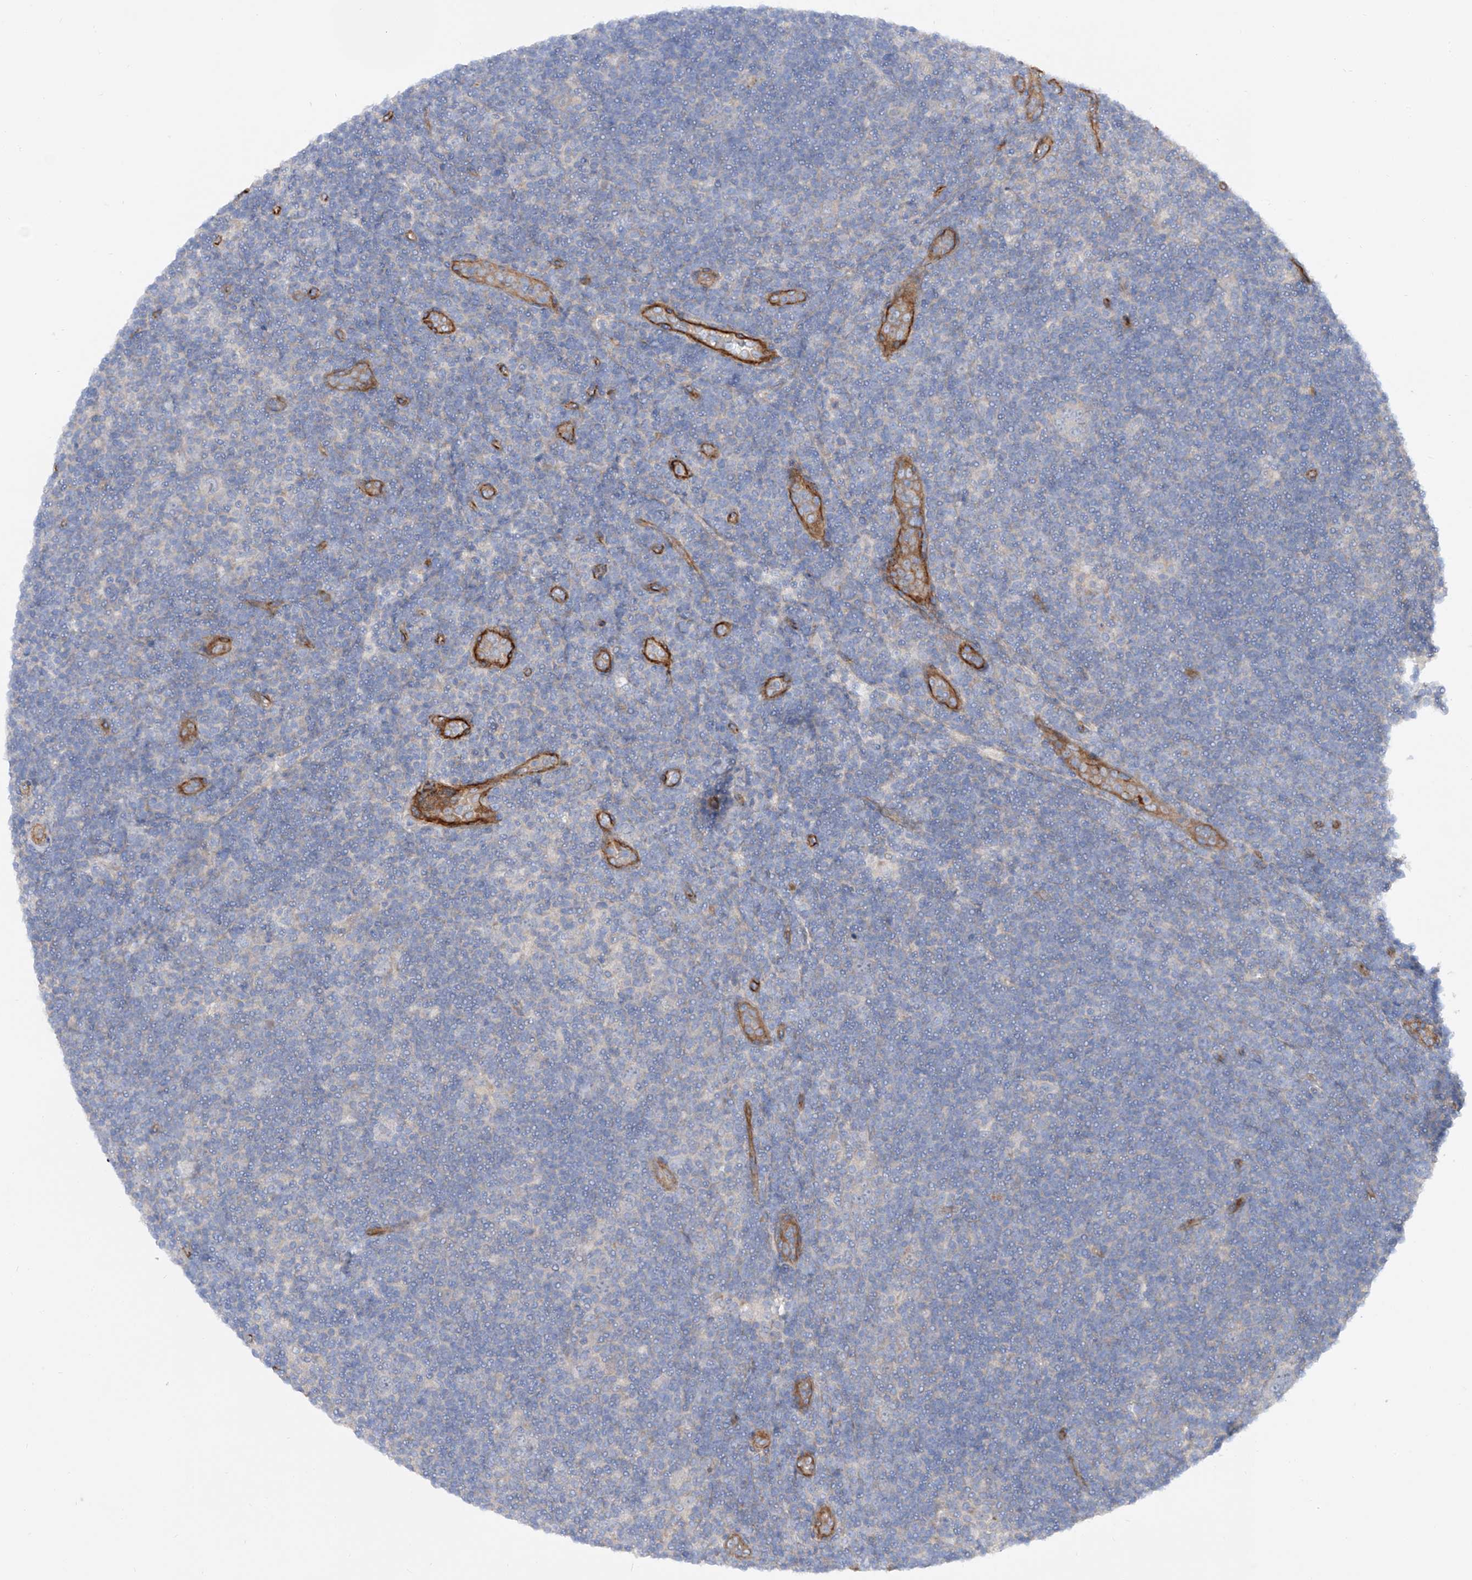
{"staining": {"intensity": "negative", "quantity": "none", "location": "none"}, "tissue": "lymphoma", "cell_type": "Tumor cells", "image_type": "cancer", "snomed": [{"axis": "morphology", "description": "Hodgkin's disease, NOS"}, {"axis": "topography", "description": "Lymph node"}], "caption": "Micrograph shows no significant protein staining in tumor cells of Hodgkin's disease. (DAB (3,3'-diaminobenzidine) IHC with hematoxylin counter stain).", "gene": "LCA5", "patient": {"sex": "female", "age": 57}}